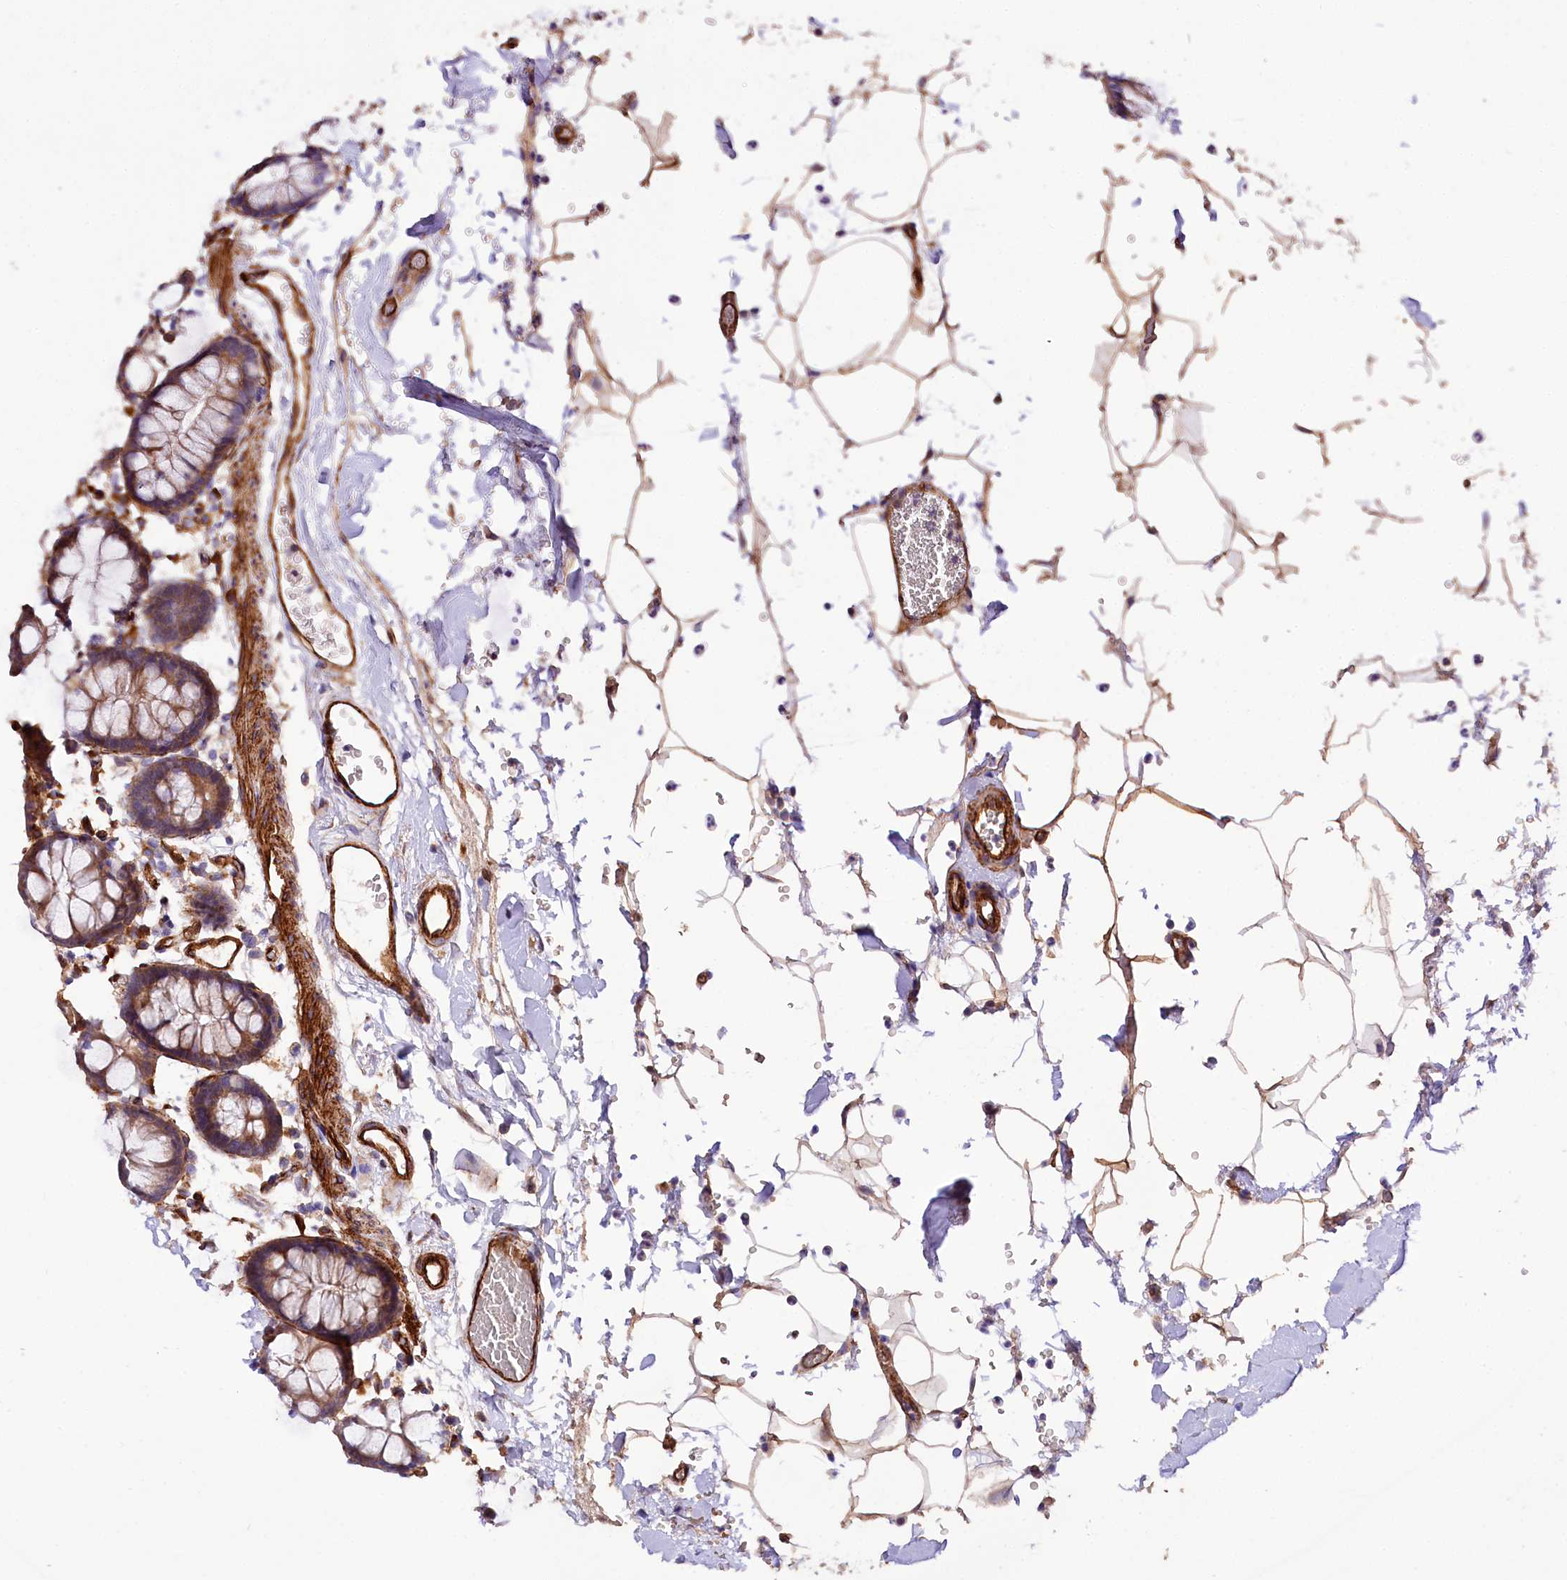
{"staining": {"intensity": "strong", "quantity": ">75%", "location": "cytoplasmic/membranous"}, "tissue": "colon", "cell_type": "Endothelial cells", "image_type": "normal", "snomed": [{"axis": "morphology", "description": "Normal tissue, NOS"}, {"axis": "topography", "description": "Colon"}], "caption": "Protein staining of unremarkable colon demonstrates strong cytoplasmic/membranous staining in about >75% of endothelial cells. (Stains: DAB in brown, nuclei in blue, Microscopy: brightfield microscopy at high magnification).", "gene": "SPATS2", "patient": {"sex": "male", "age": 75}}